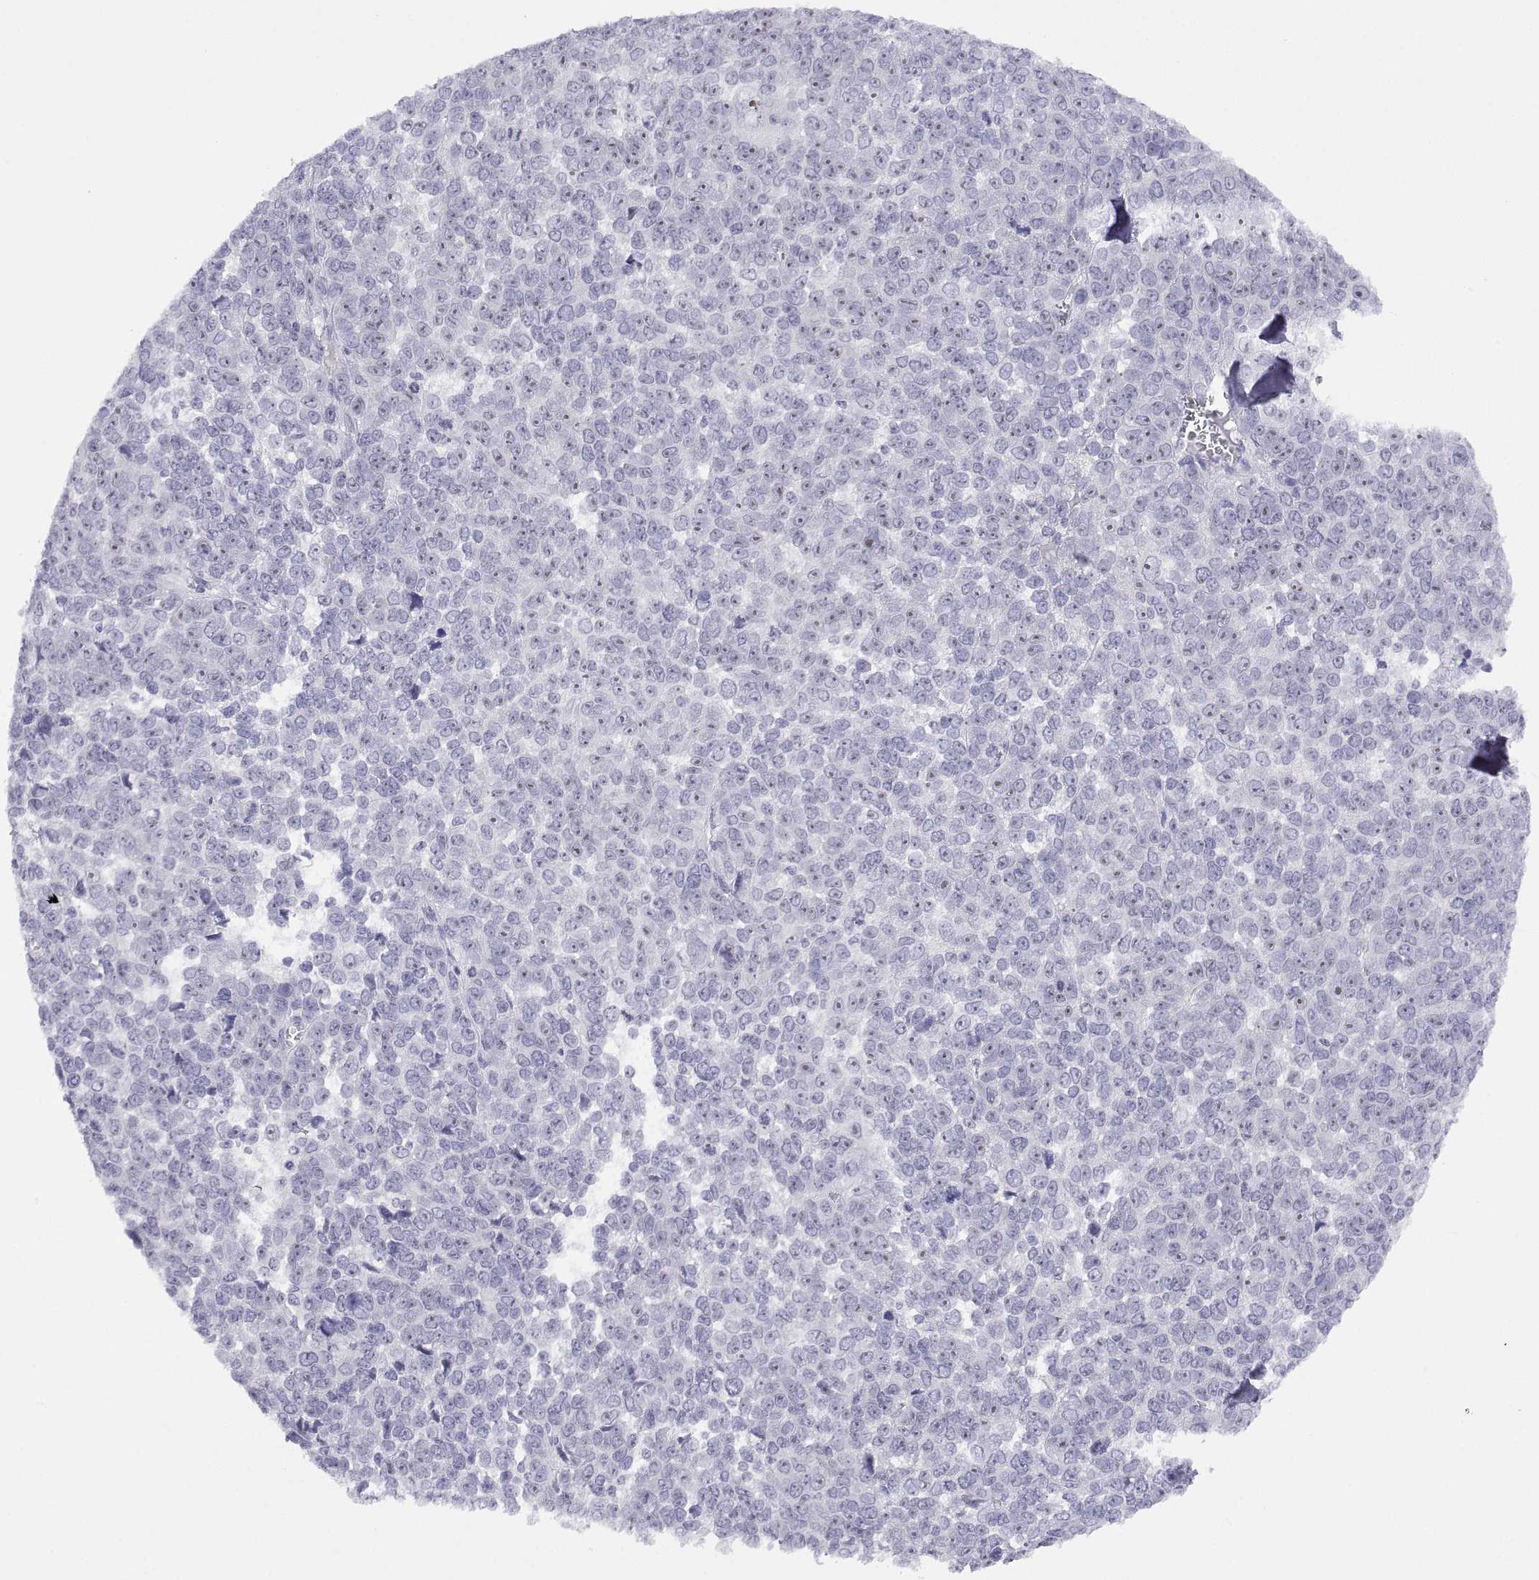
{"staining": {"intensity": "negative", "quantity": "none", "location": "none"}, "tissue": "melanoma", "cell_type": "Tumor cells", "image_type": "cancer", "snomed": [{"axis": "morphology", "description": "Malignant melanoma, NOS"}, {"axis": "topography", "description": "Skin"}], "caption": "IHC micrograph of human malignant melanoma stained for a protein (brown), which reveals no staining in tumor cells.", "gene": "VSX2", "patient": {"sex": "female", "age": 95}}